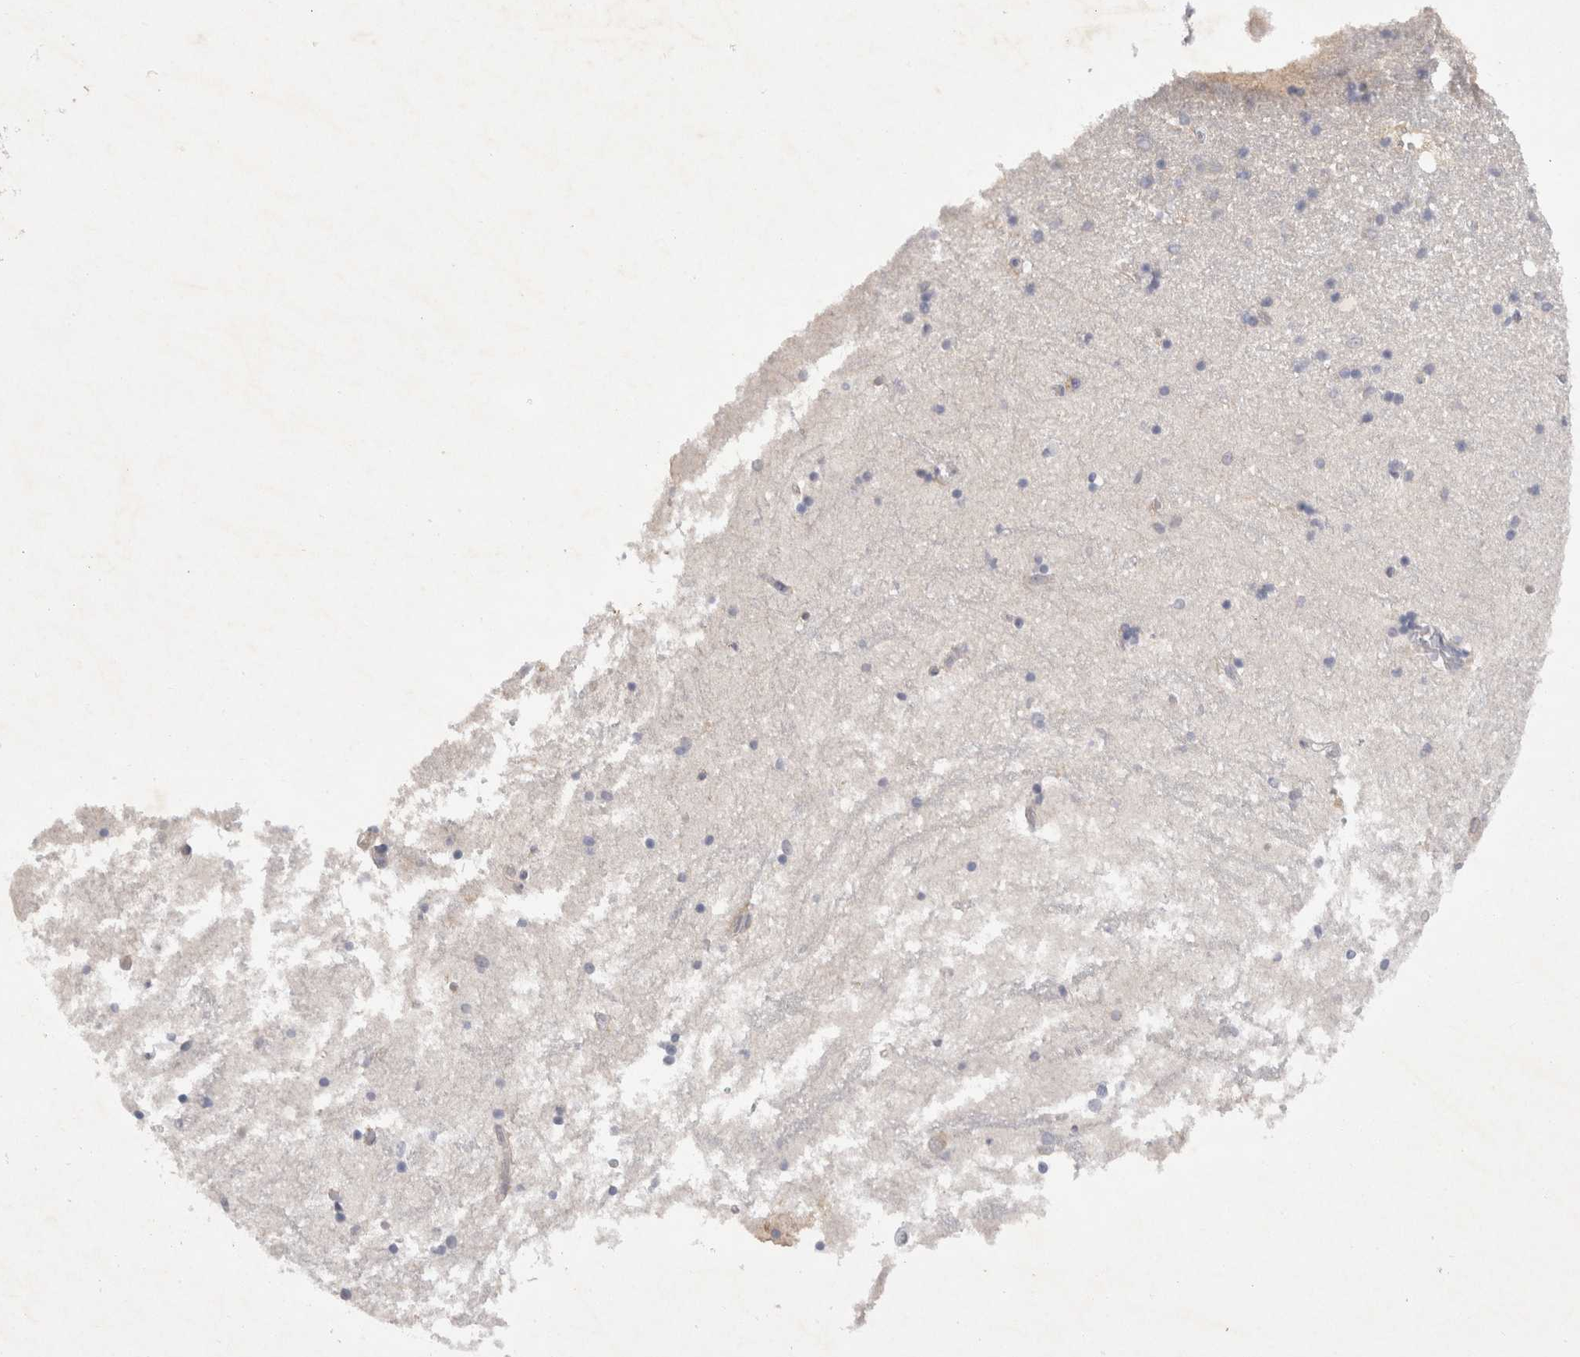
{"staining": {"intensity": "negative", "quantity": "none", "location": "none"}, "tissue": "hippocampus", "cell_type": "Glial cells", "image_type": "normal", "snomed": [{"axis": "morphology", "description": "Normal tissue, NOS"}, {"axis": "topography", "description": "Hippocampus"}], "caption": "The image exhibits no staining of glial cells in unremarkable hippocampus.", "gene": "BZW2", "patient": {"sex": "male", "age": 45}}